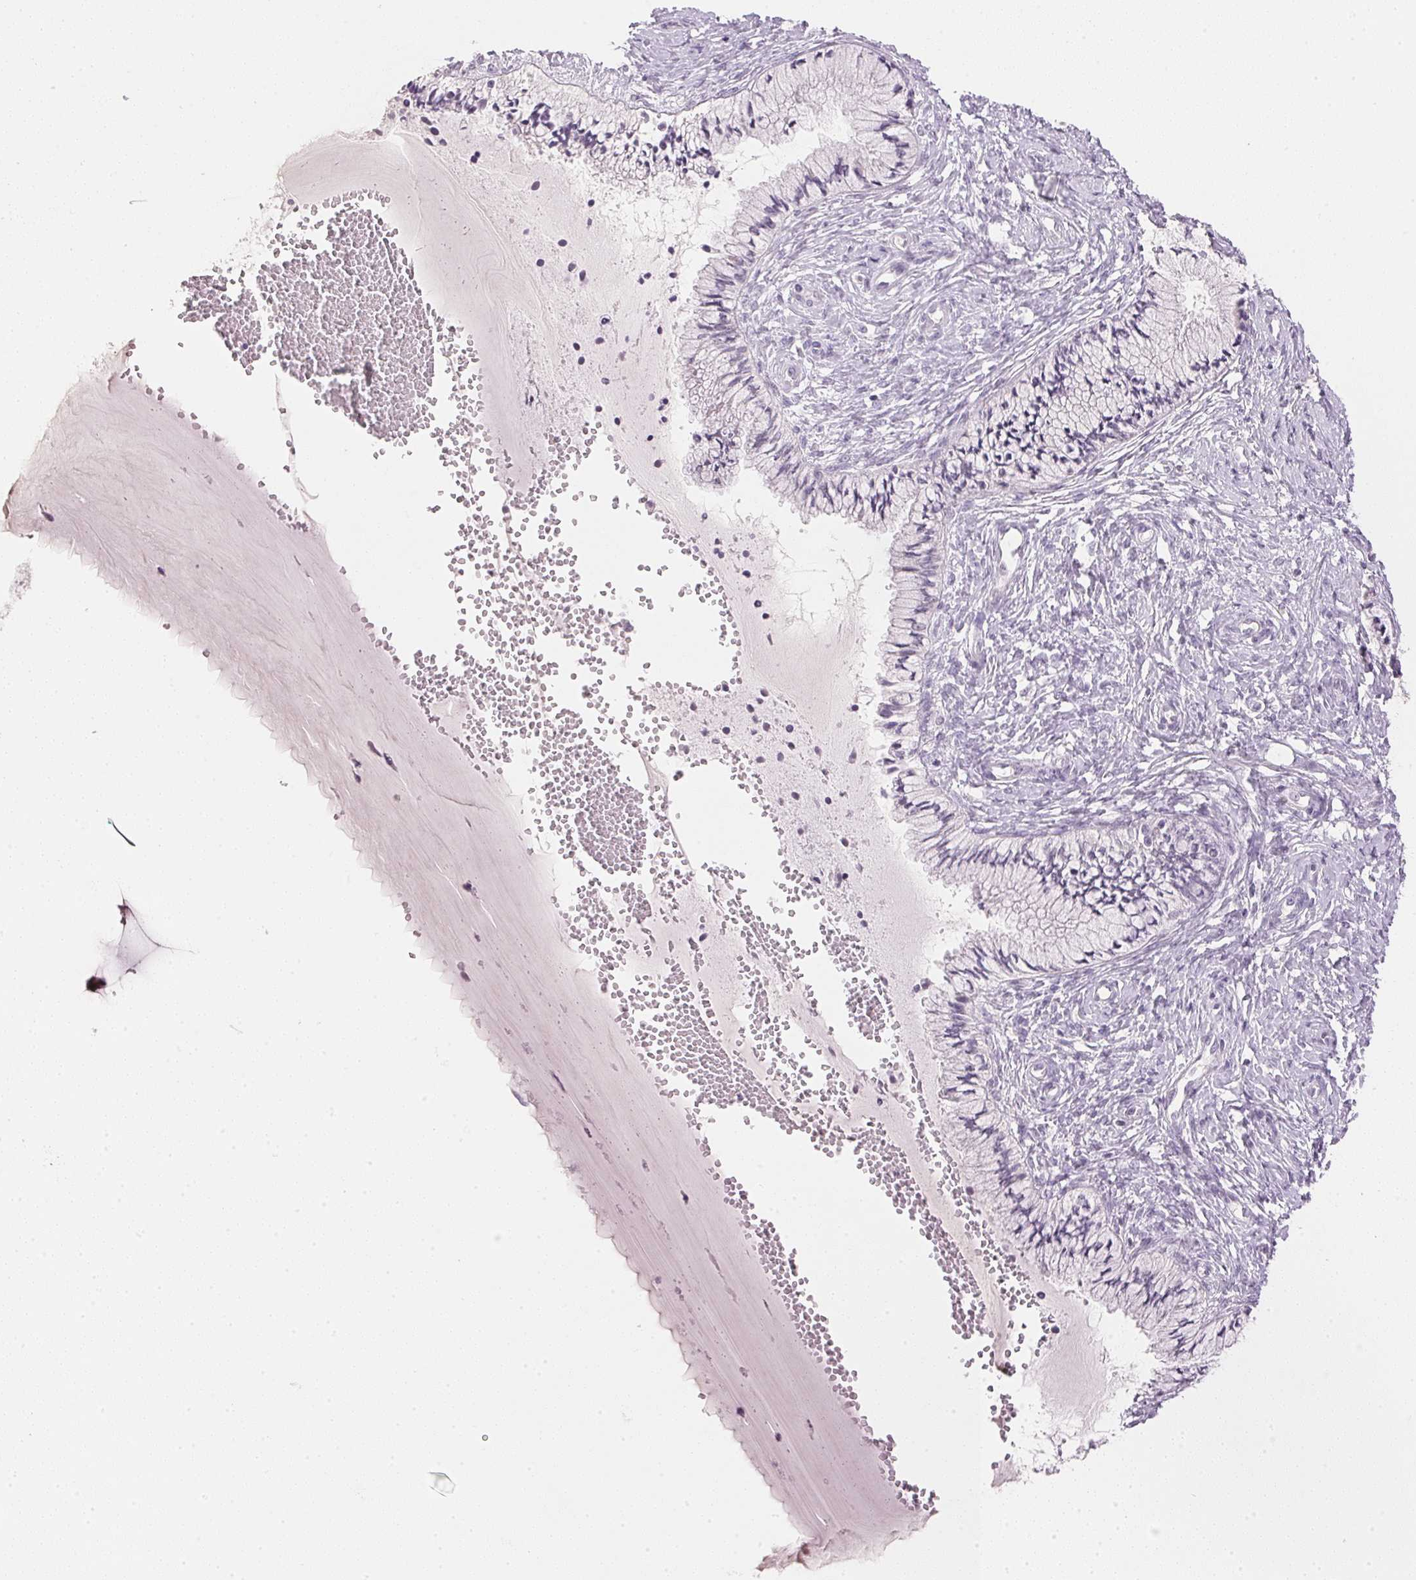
{"staining": {"intensity": "negative", "quantity": "none", "location": "none"}, "tissue": "cervix", "cell_type": "Glandular cells", "image_type": "normal", "snomed": [{"axis": "morphology", "description": "Normal tissue, NOS"}, {"axis": "topography", "description": "Cervix"}], "caption": "A histopathology image of human cervix is negative for staining in glandular cells. (Brightfield microscopy of DAB immunohistochemistry (IHC) at high magnification).", "gene": "IGFBP1", "patient": {"sex": "female", "age": 37}}